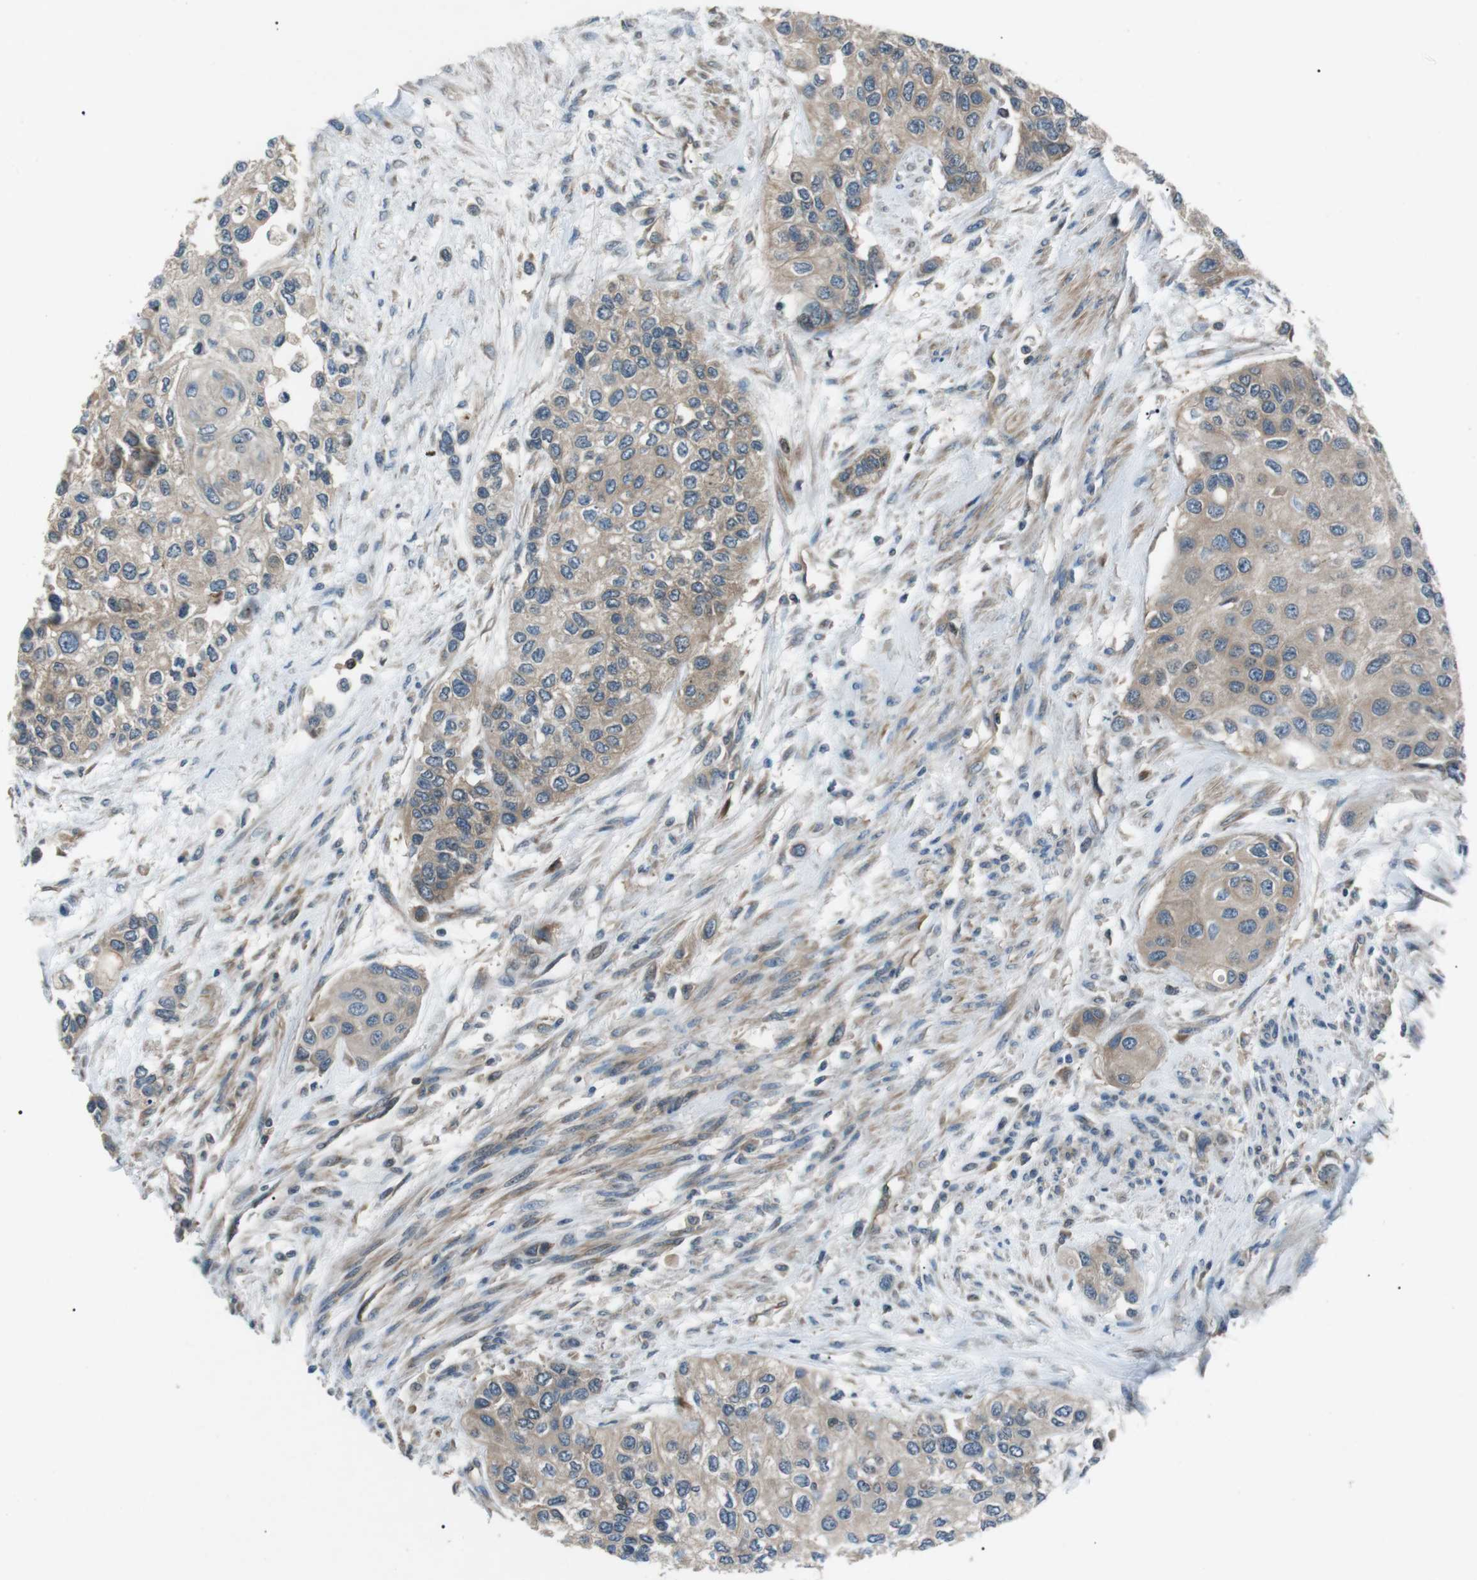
{"staining": {"intensity": "weak", "quantity": "<25%", "location": "cytoplasmic/membranous"}, "tissue": "urothelial cancer", "cell_type": "Tumor cells", "image_type": "cancer", "snomed": [{"axis": "morphology", "description": "Urothelial carcinoma, High grade"}, {"axis": "topography", "description": "Urinary bladder"}], "caption": "Protein analysis of urothelial cancer exhibits no significant expression in tumor cells.", "gene": "GPR161", "patient": {"sex": "female", "age": 56}}